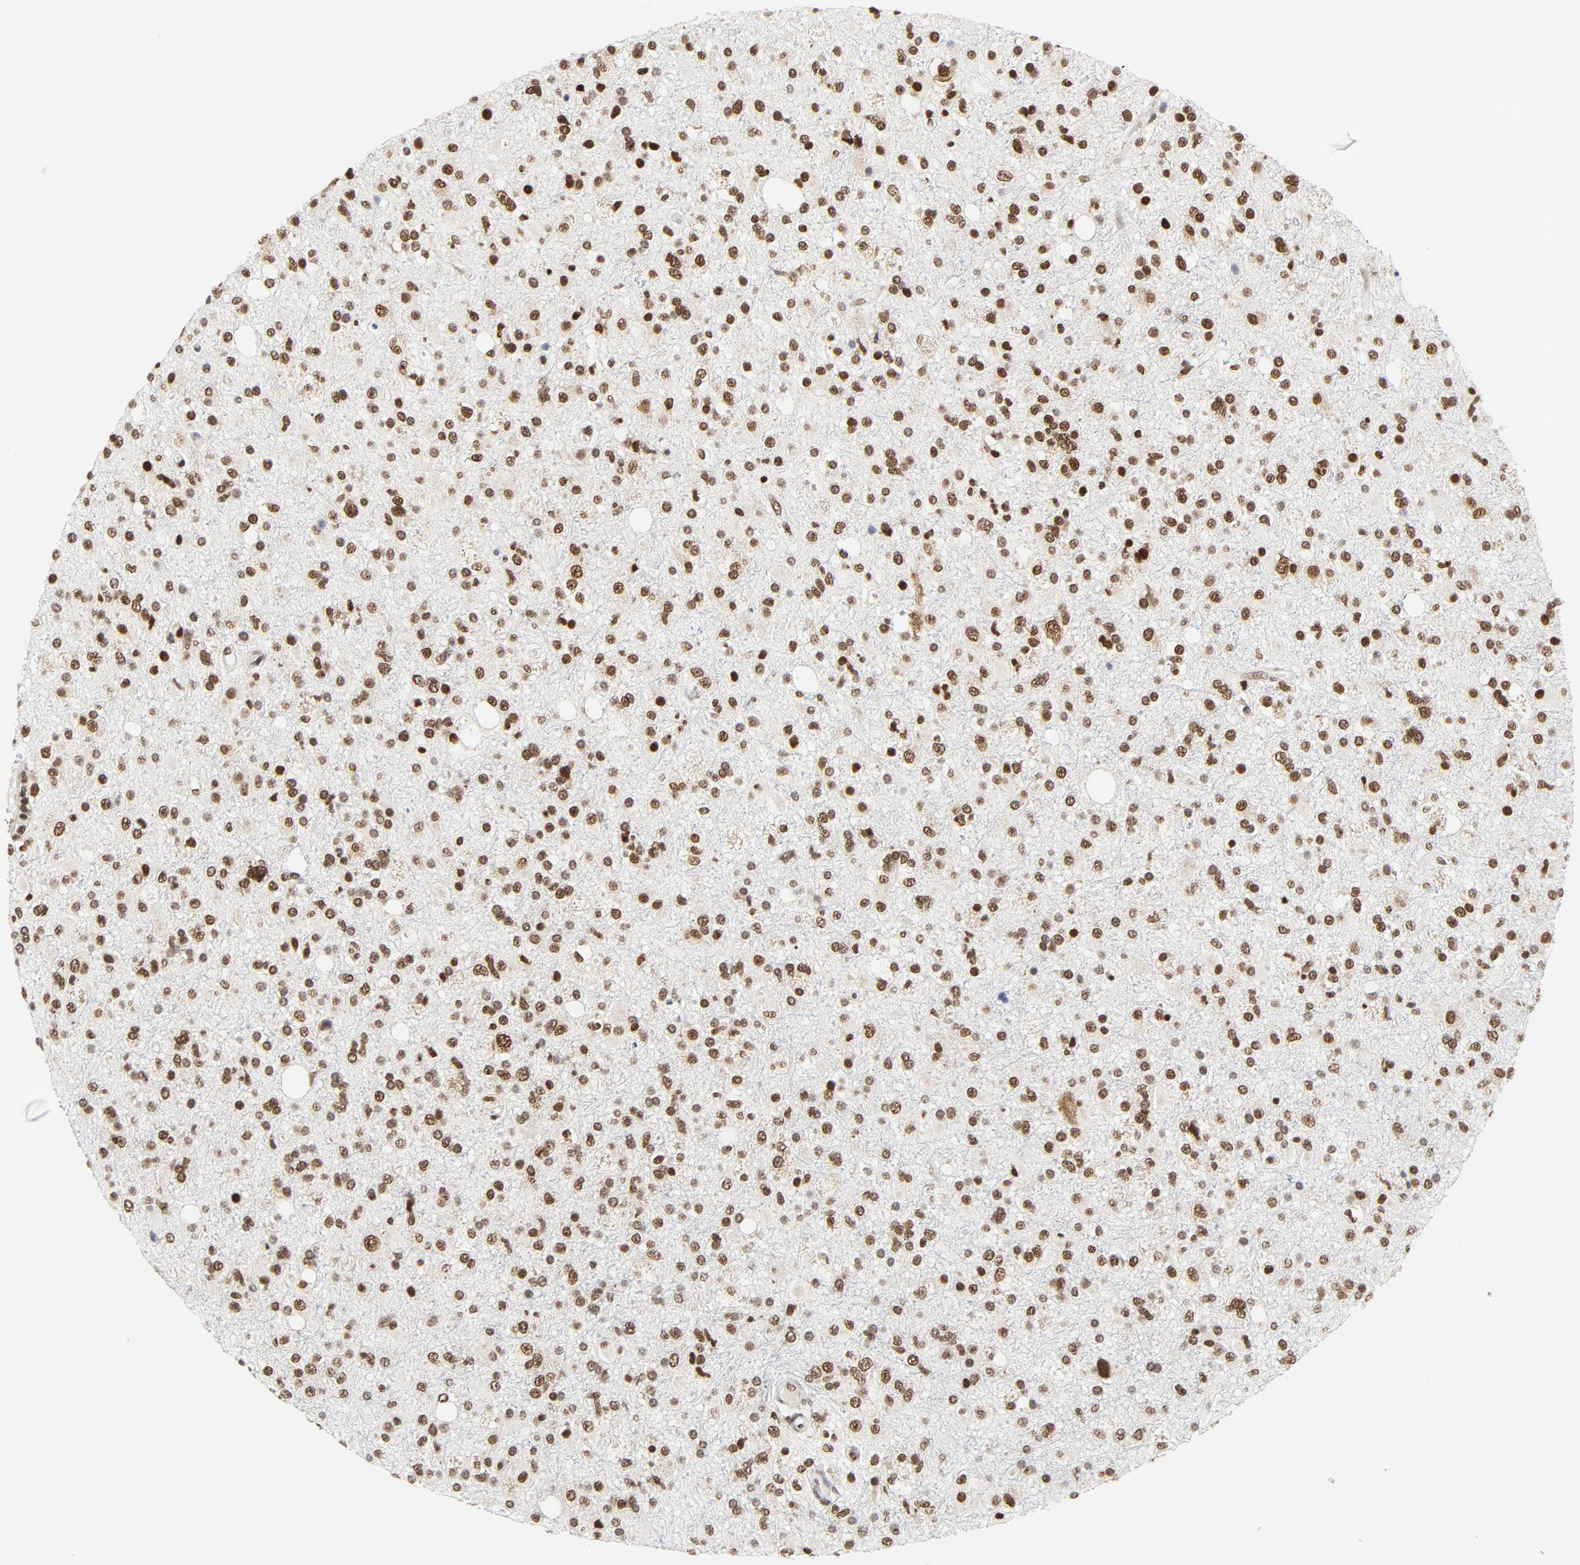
{"staining": {"intensity": "strong", "quantity": ">75%", "location": "nuclear"}, "tissue": "glioma", "cell_type": "Tumor cells", "image_type": "cancer", "snomed": [{"axis": "morphology", "description": "Glioma, malignant, High grade"}, {"axis": "topography", "description": "Brain"}], "caption": "Approximately >75% of tumor cells in human malignant glioma (high-grade) demonstrate strong nuclear protein positivity as visualized by brown immunohistochemical staining.", "gene": "ERCC1", "patient": {"sex": "male", "age": 33}}